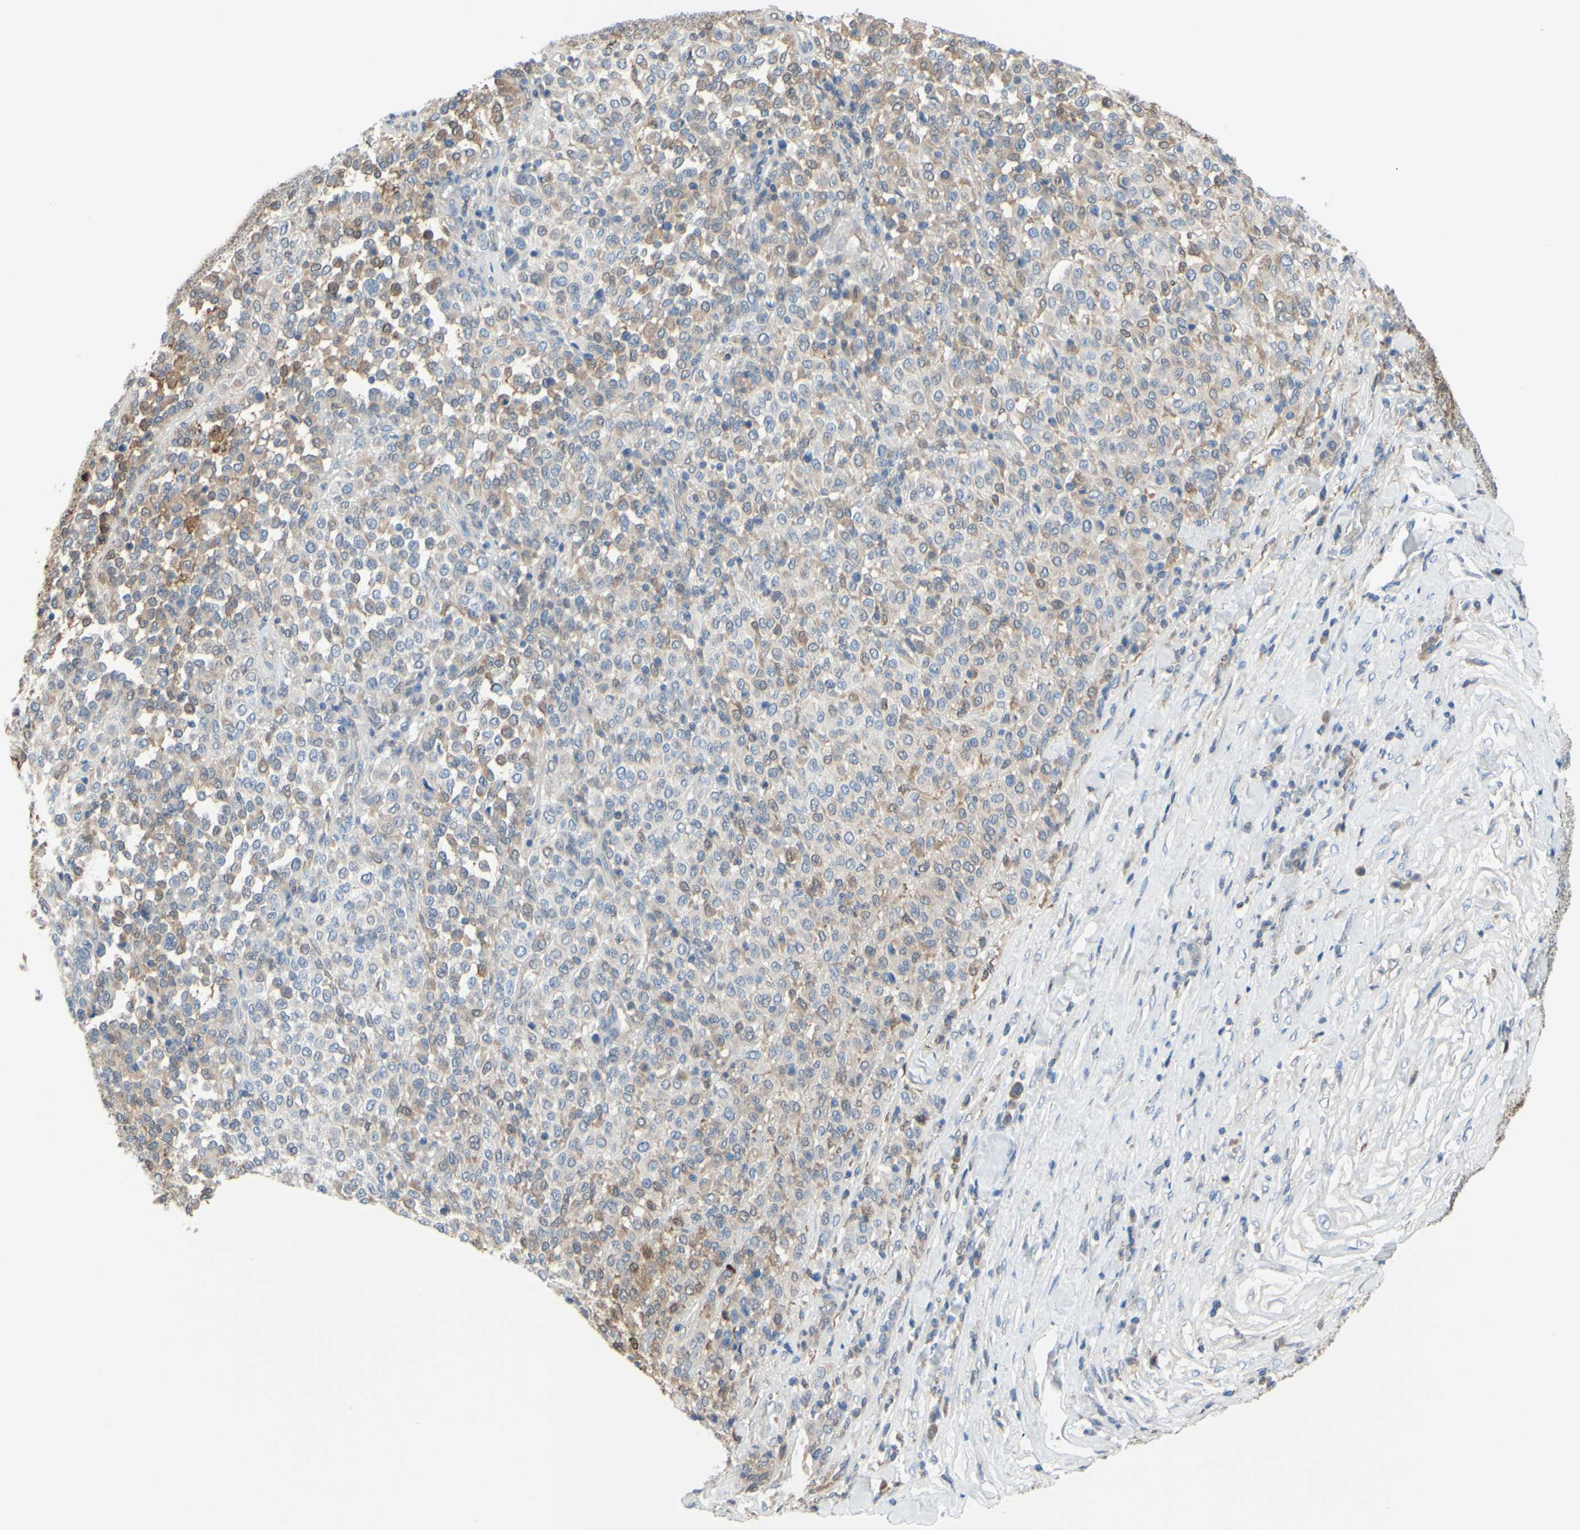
{"staining": {"intensity": "weak", "quantity": ">75%", "location": "cytoplasmic/membranous"}, "tissue": "melanoma", "cell_type": "Tumor cells", "image_type": "cancer", "snomed": [{"axis": "morphology", "description": "Malignant melanoma, Metastatic site"}, {"axis": "topography", "description": "Pancreas"}], "caption": "Immunohistochemical staining of human malignant melanoma (metastatic site) displays low levels of weak cytoplasmic/membranous protein positivity in about >75% of tumor cells. The staining was performed using DAB (3,3'-diaminobenzidine), with brown indicating positive protein expression. Nuclei are stained blue with hematoxylin.", "gene": "UPK3B", "patient": {"sex": "female", "age": 30}}